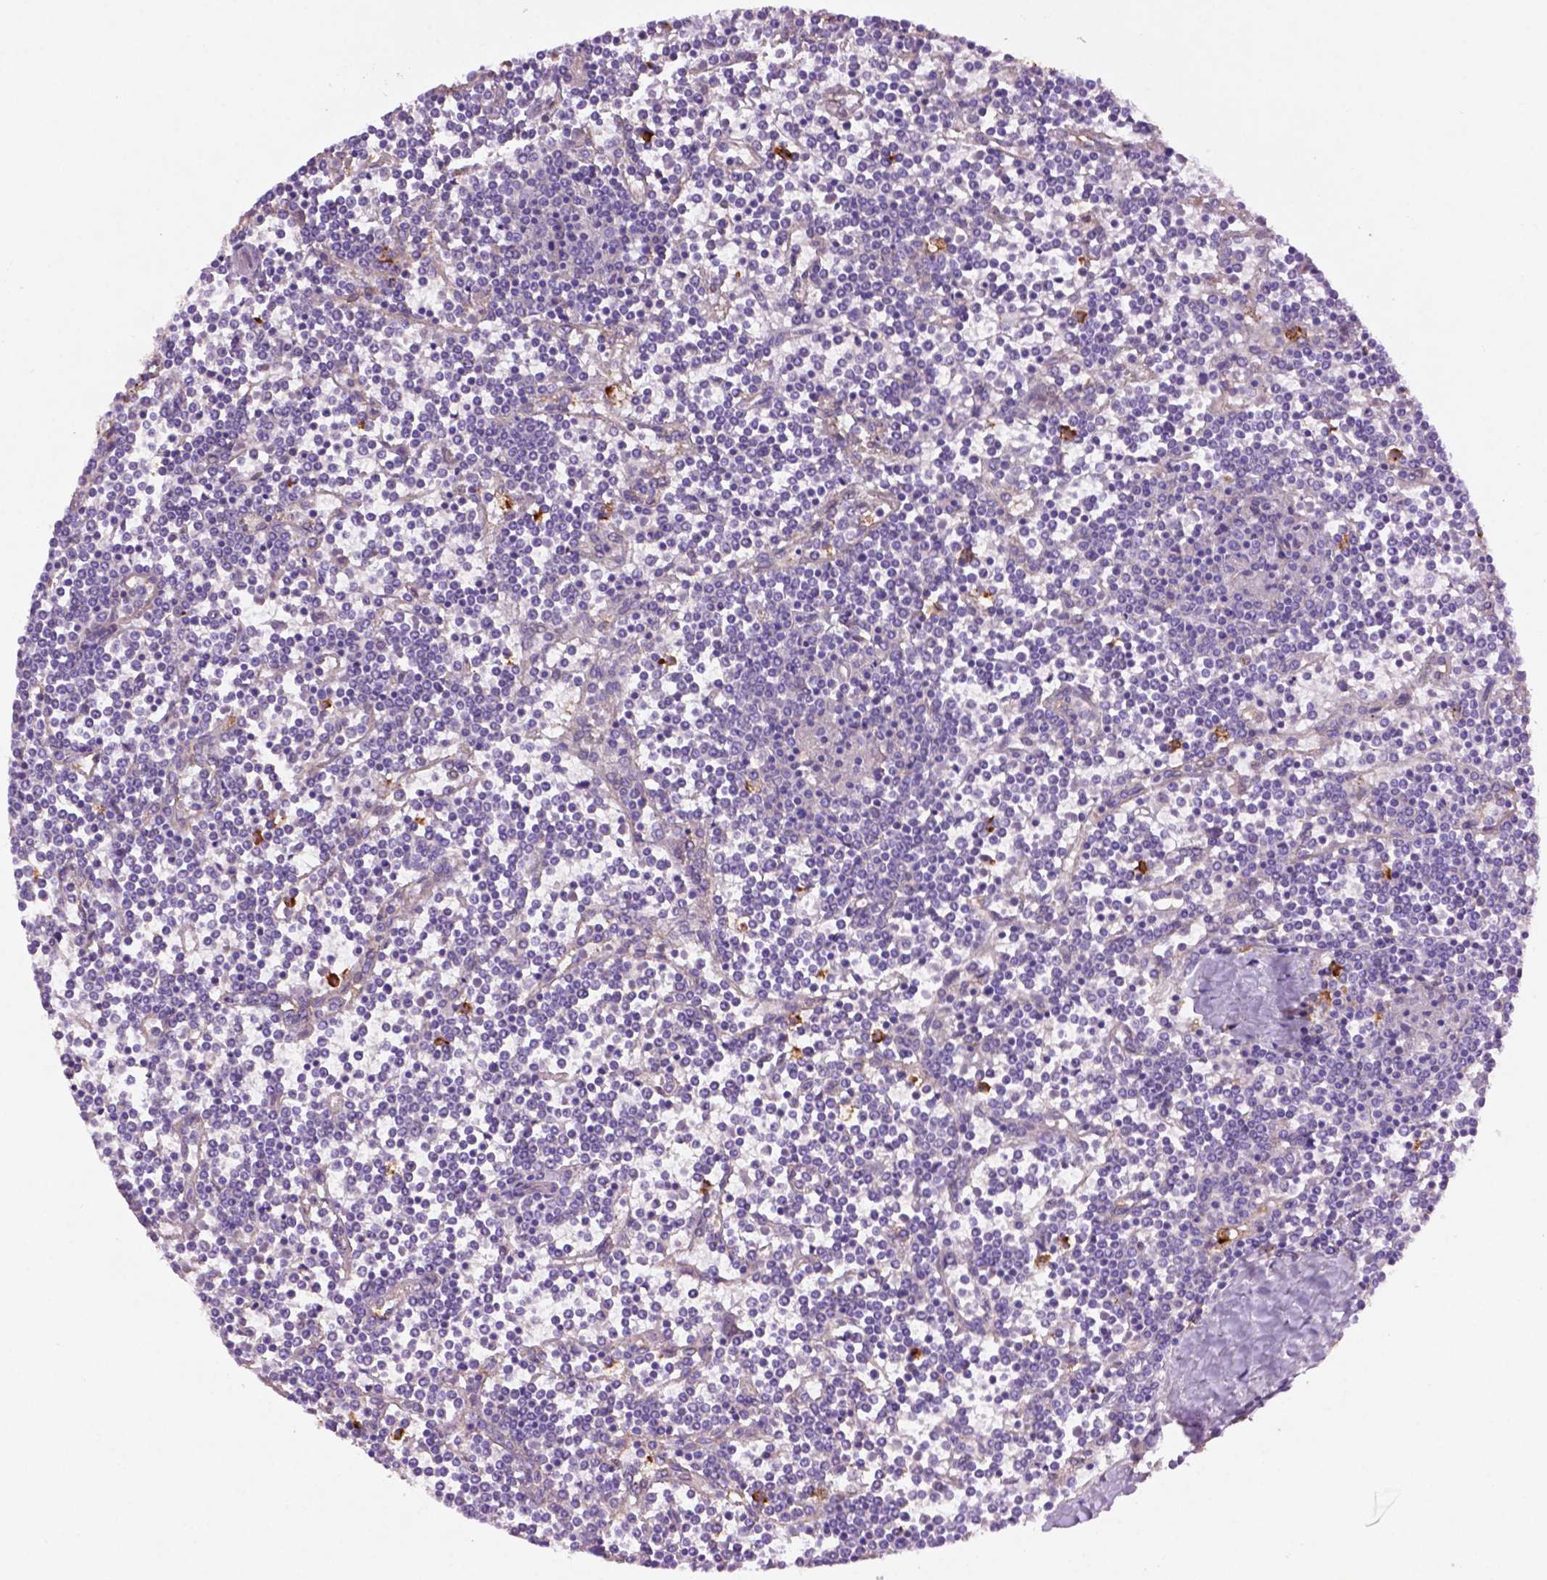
{"staining": {"intensity": "negative", "quantity": "none", "location": "none"}, "tissue": "lymphoma", "cell_type": "Tumor cells", "image_type": "cancer", "snomed": [{"axis": "morphology", "description": "Malignant lymphoma, non-Hodgkin's type, Low grade"}, {"axis": "topography", "description": "Spleen"}], "caption": "A histopathology image of malignant lymphoma, non-Hodgkin's type (low-grade) stained for a protein shows no brown staining in tumor cells.", "gene": "GDPD5", "patient": {"sex": "female", "age": 19}}